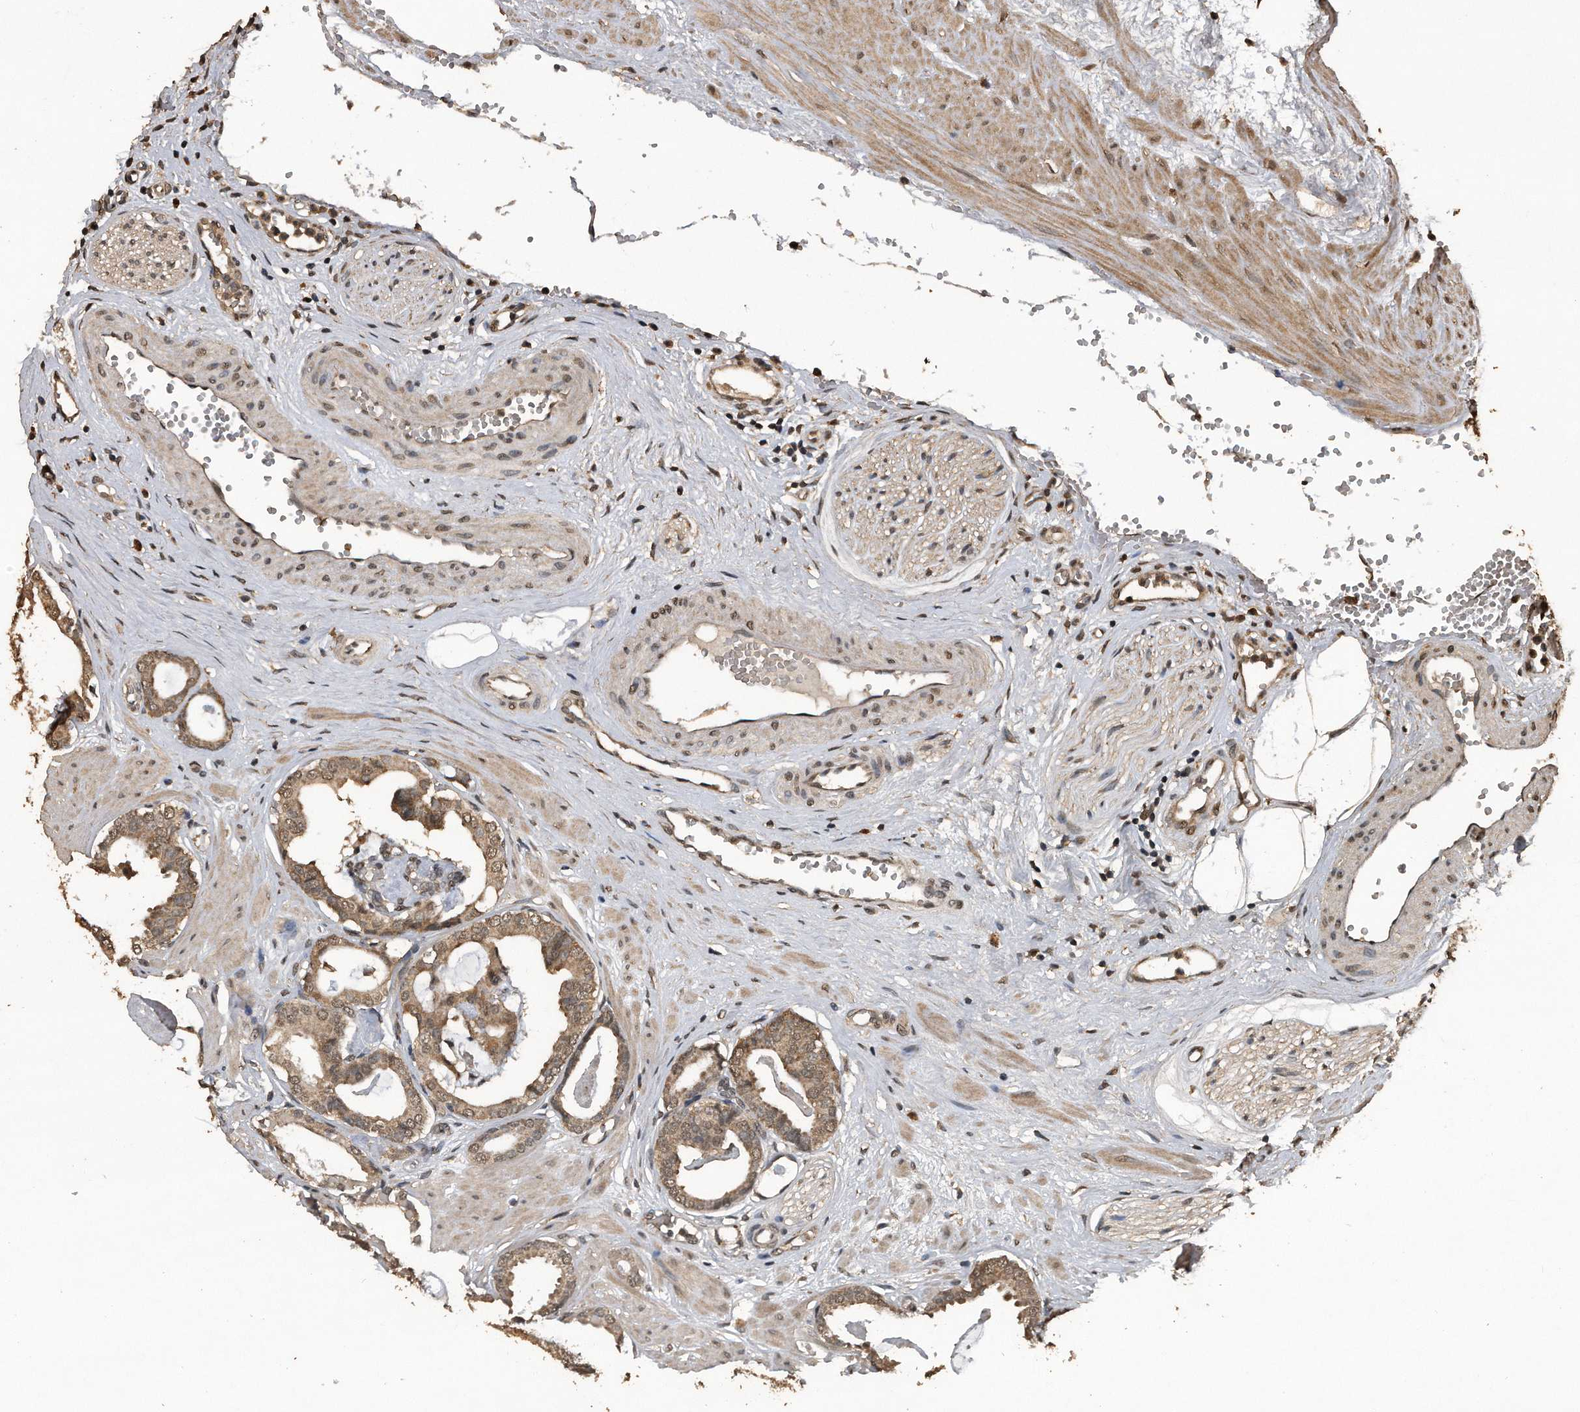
{"staining": {"intensity": "moderate", "quantity": ">75%", "location": "cytoplasmic/membranous,nuclear"}, "tissue": "prostate cancer", "cell_type": "Tumor cells", "image_type": "cancer", "snomed": [{"axis": "morphology", "description": "Adenocarcinoma, Low grade"}, {"axis": "topography", "description": "Prostate"}], "caption": "Prostate cancer (adenocarcinoma (low-grade)) was stained to show a protein in brown. There is medium levels of moderate cytoplasmic/membranous and nuclear positivity in about >75% of tumor cells.", "gene": "CRYZL1", "patient": {"sex": "male", "age": 53}}